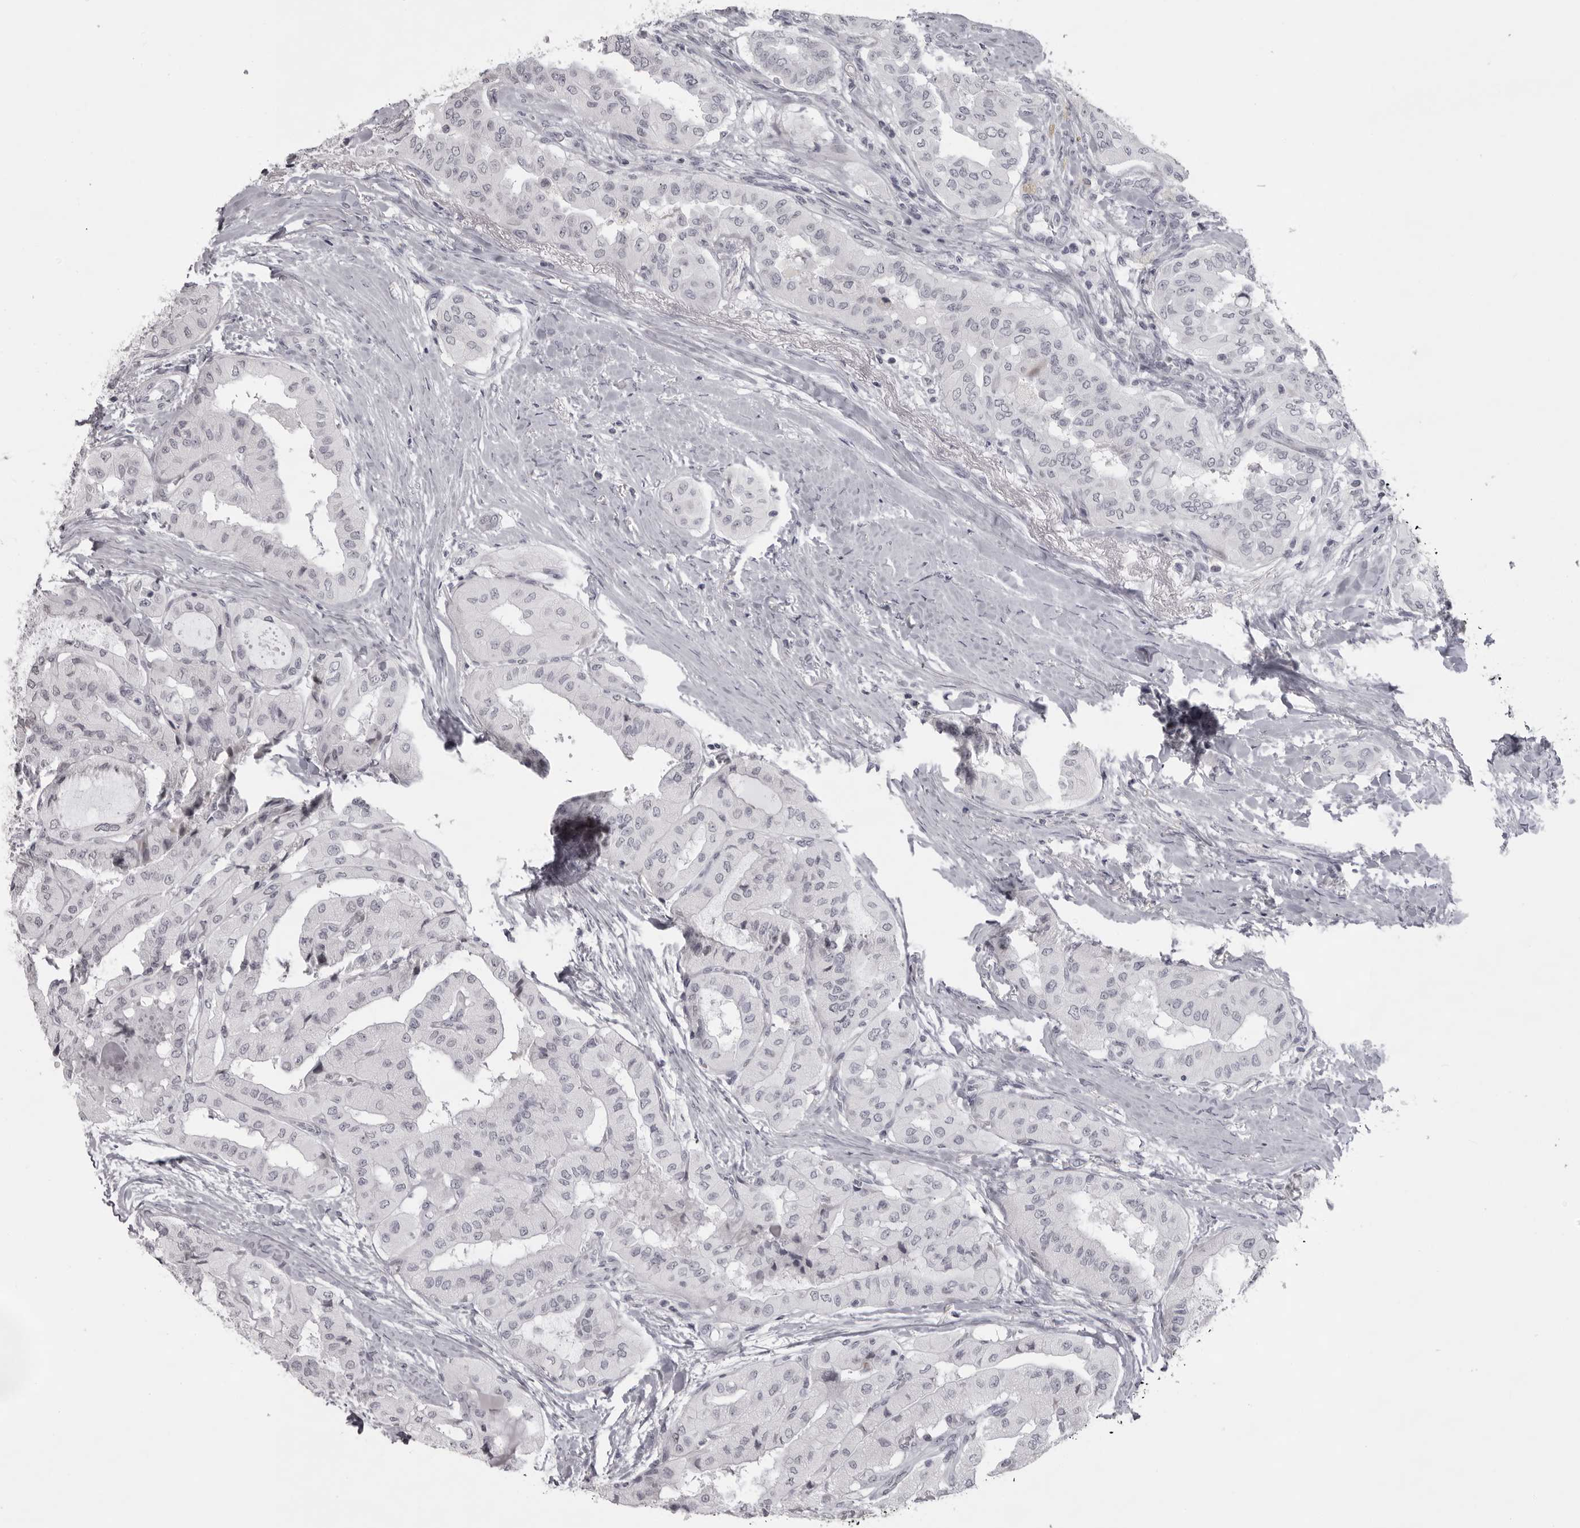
{"staining": {"intensity": "negative", "quantity": "none", "location": "none"}, "tissue": "thyroid cancer", "cell_type": "Tumor cells", "image_type": "cancer", "snomed": [{"axis": "morphology", "description": "Papillary adenocarcinoma, NOS"}, {"axis": "topography", "description": "Thyroid gland"}], "caption": "Tumor cells show no significant positivity in thyroid papillary adenocarcinoma. (DAB immunohistochemistry (IHC) with hematoxylin counter stain).", "gene": "NUDT18", "patient": {"sex": "female", "age": 59}}